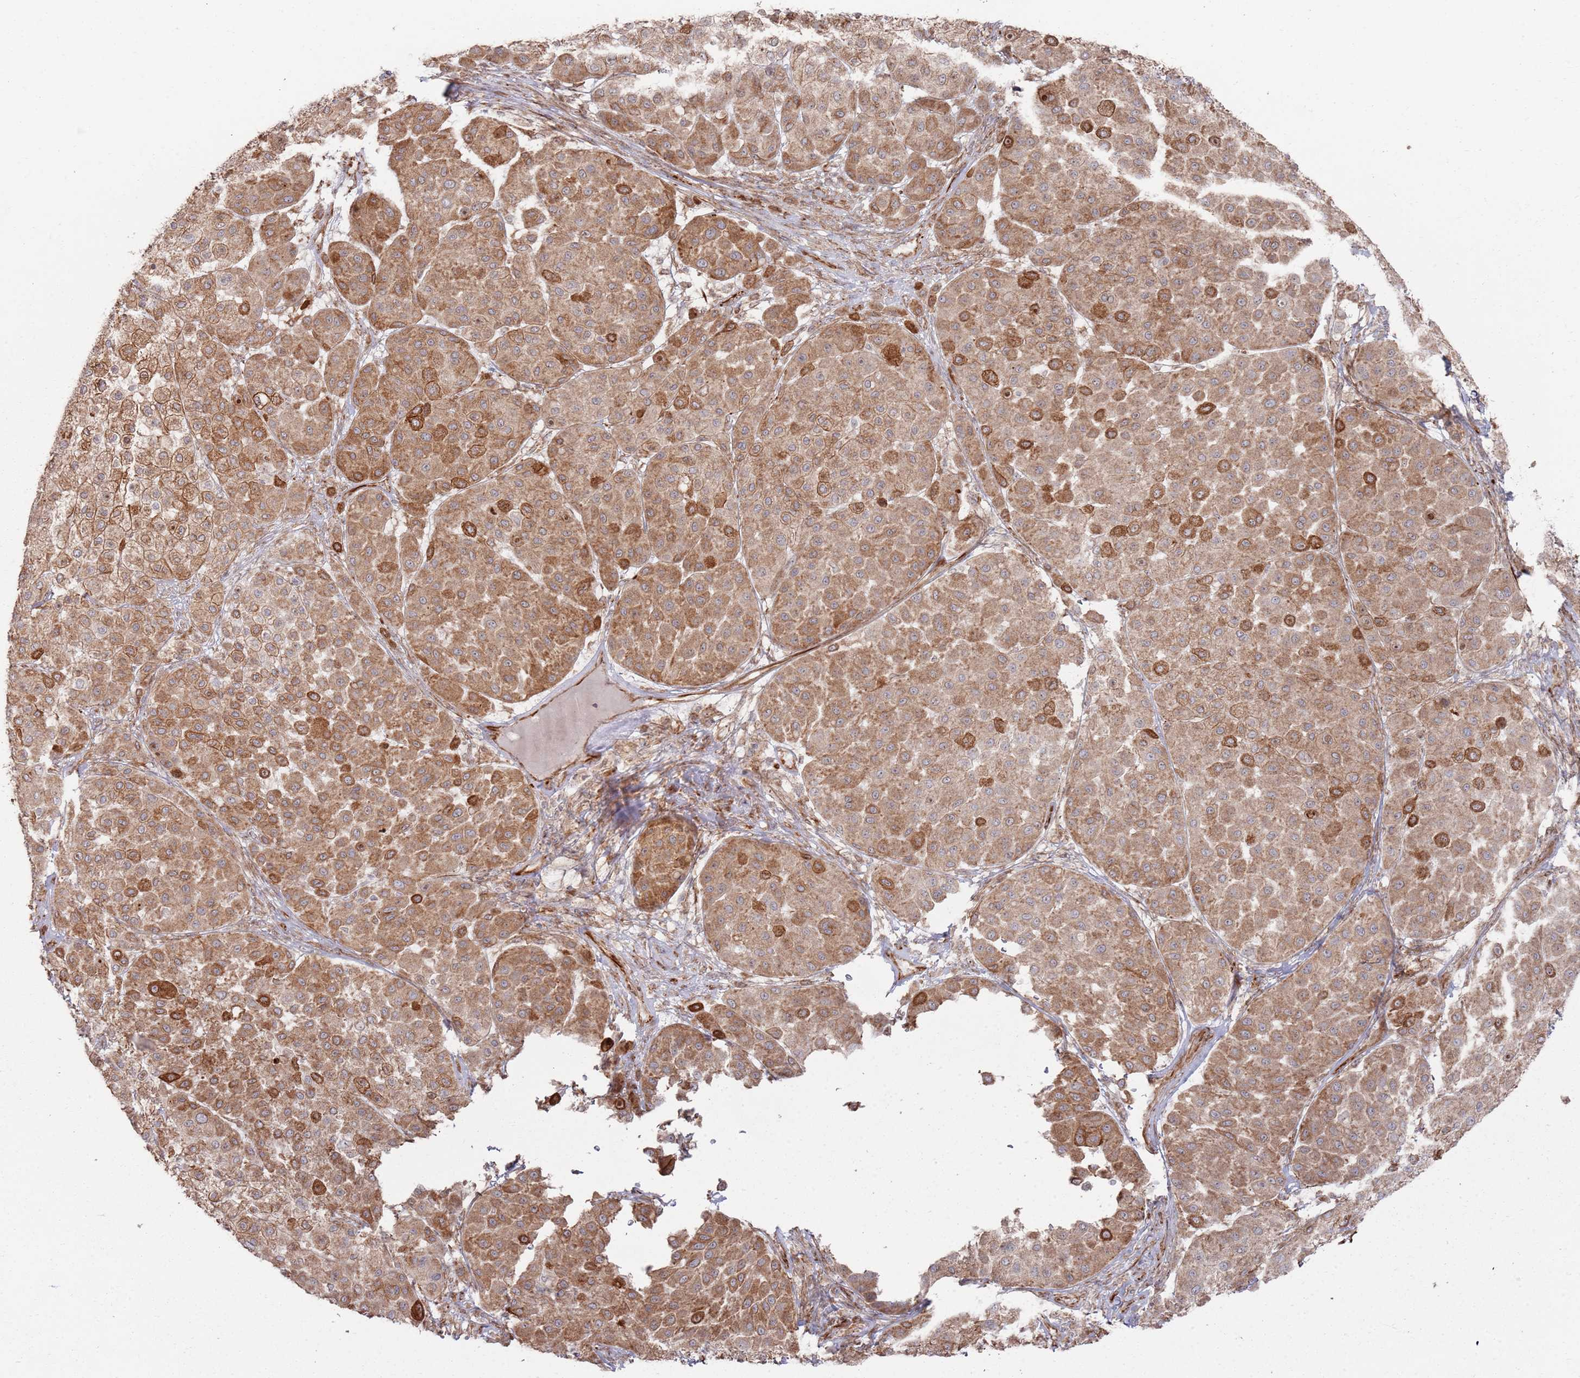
{"staining": {"intensity": "moderate", "quantity": ">75%", "location": "cytoplasmic/membranous"}, "tissue": "melanoma", "cell_type": "Tumor cells", "image_type": "cancer", "snomed": [{"axis": "morphology", "description": "Malignant melanoma, Metastatic site"}, {"axis": "topography", "description": "Smooth muscle"}], "caption": "Immunohistochemical staining of malignant melanoma (metastatic site) exhibits medium levels of moderate cytoplasmic/membranous protein positivity in about >75% of tumor cells.", "gene": "PHF21A", "patient": {"sex": "male", "age": 41}}